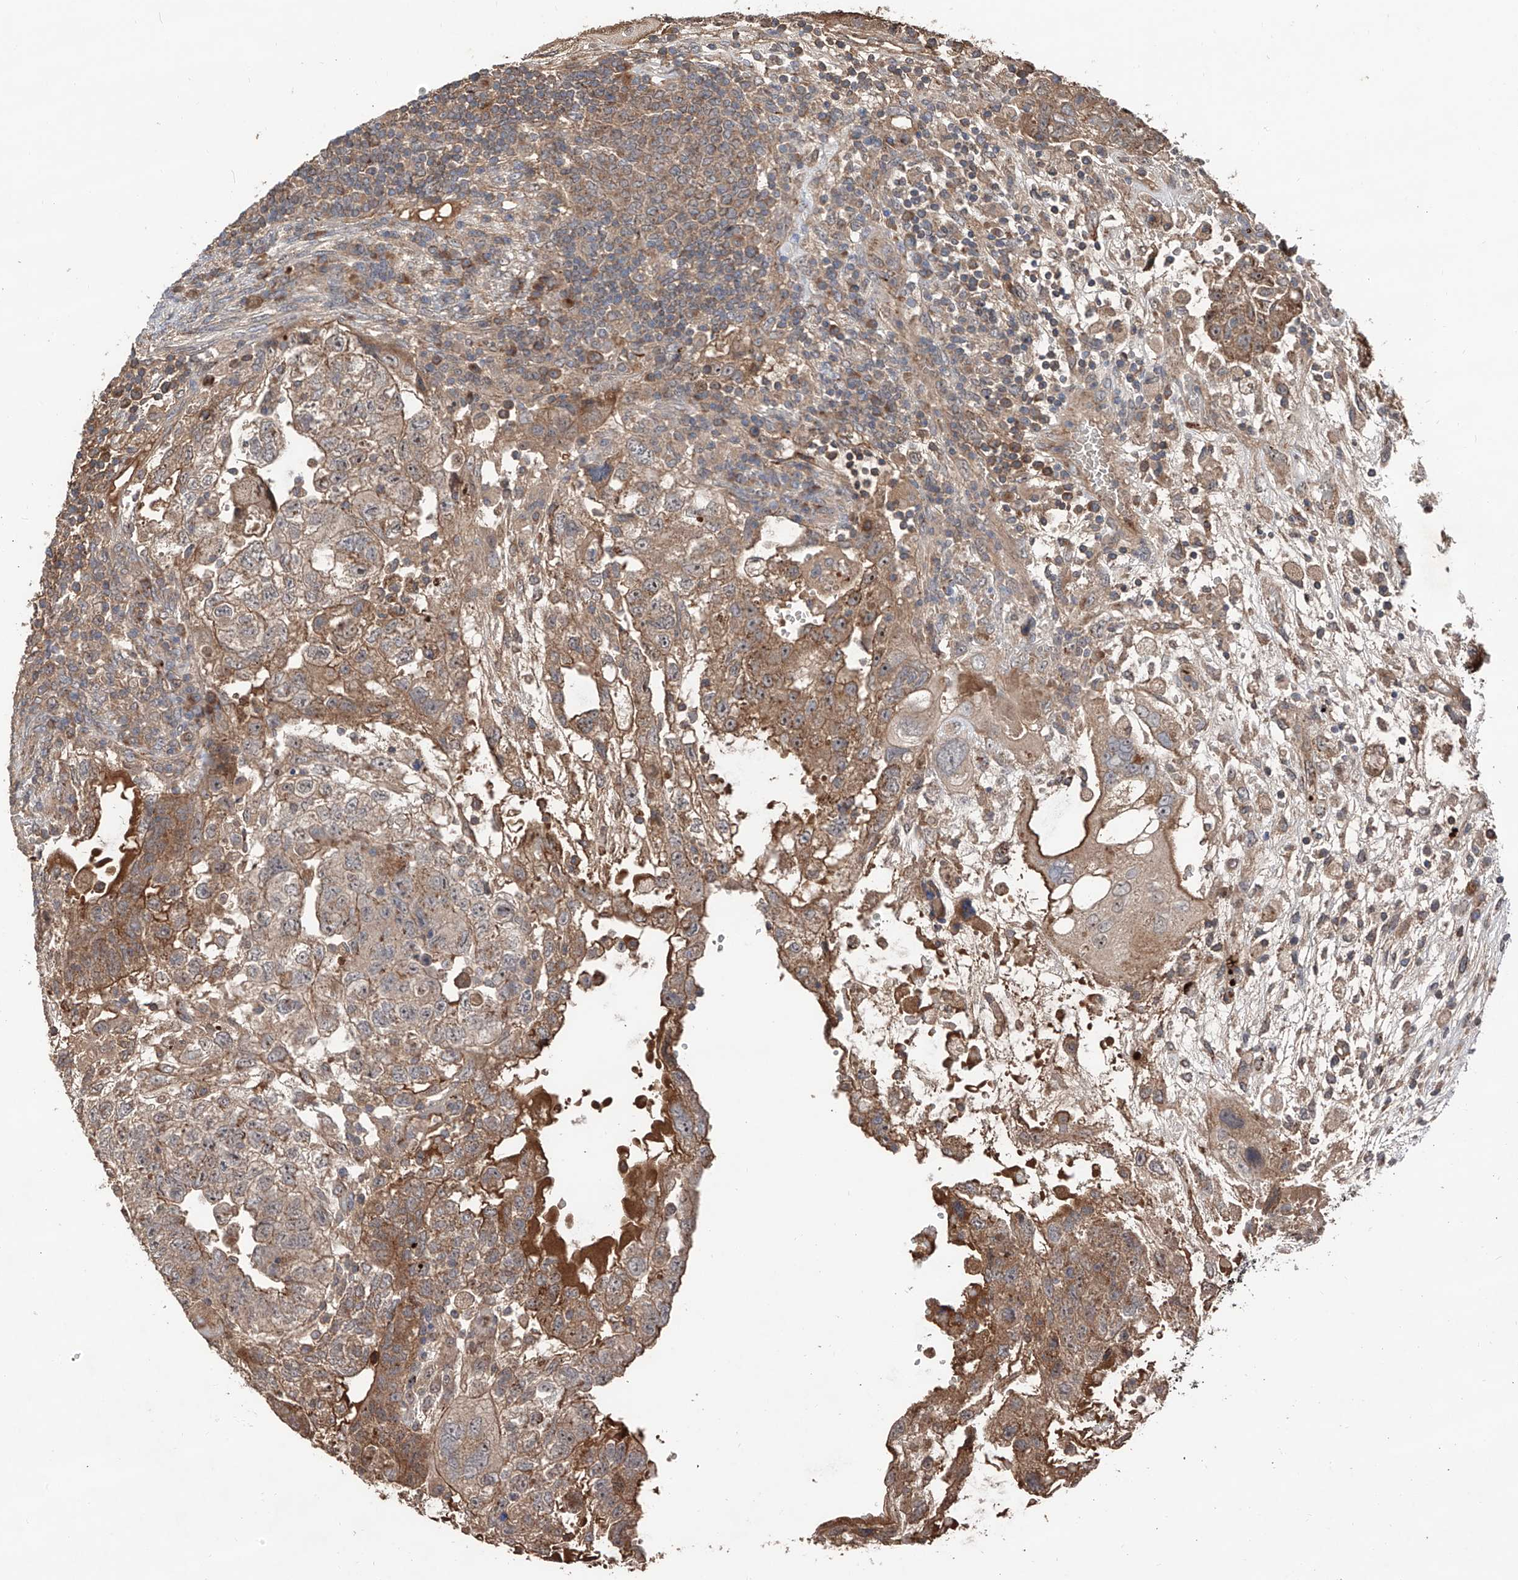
{"staining": {"intensity": "moderate", "quantity": ">75%", "location": "cytoplasmic/membranous"}, "tissue": "testis cancer", "cell_type": "Tumor cells", "image_type": "cancer", "snomed": [{"axis": "morphology", "description": "Carcinoma, Embryonal, NOS"}, {"axis": "topography", "description": "Testis"}], "caption": "Immunohistochemistry micrograph of testis cancer stained for a protein (brown), which displays medium levels of moderate cytoplasmic/membranous expression in approximately >75% of tumor cells.", "gene": "EDN1", "patient": {"sex": "male", "age": 36}}